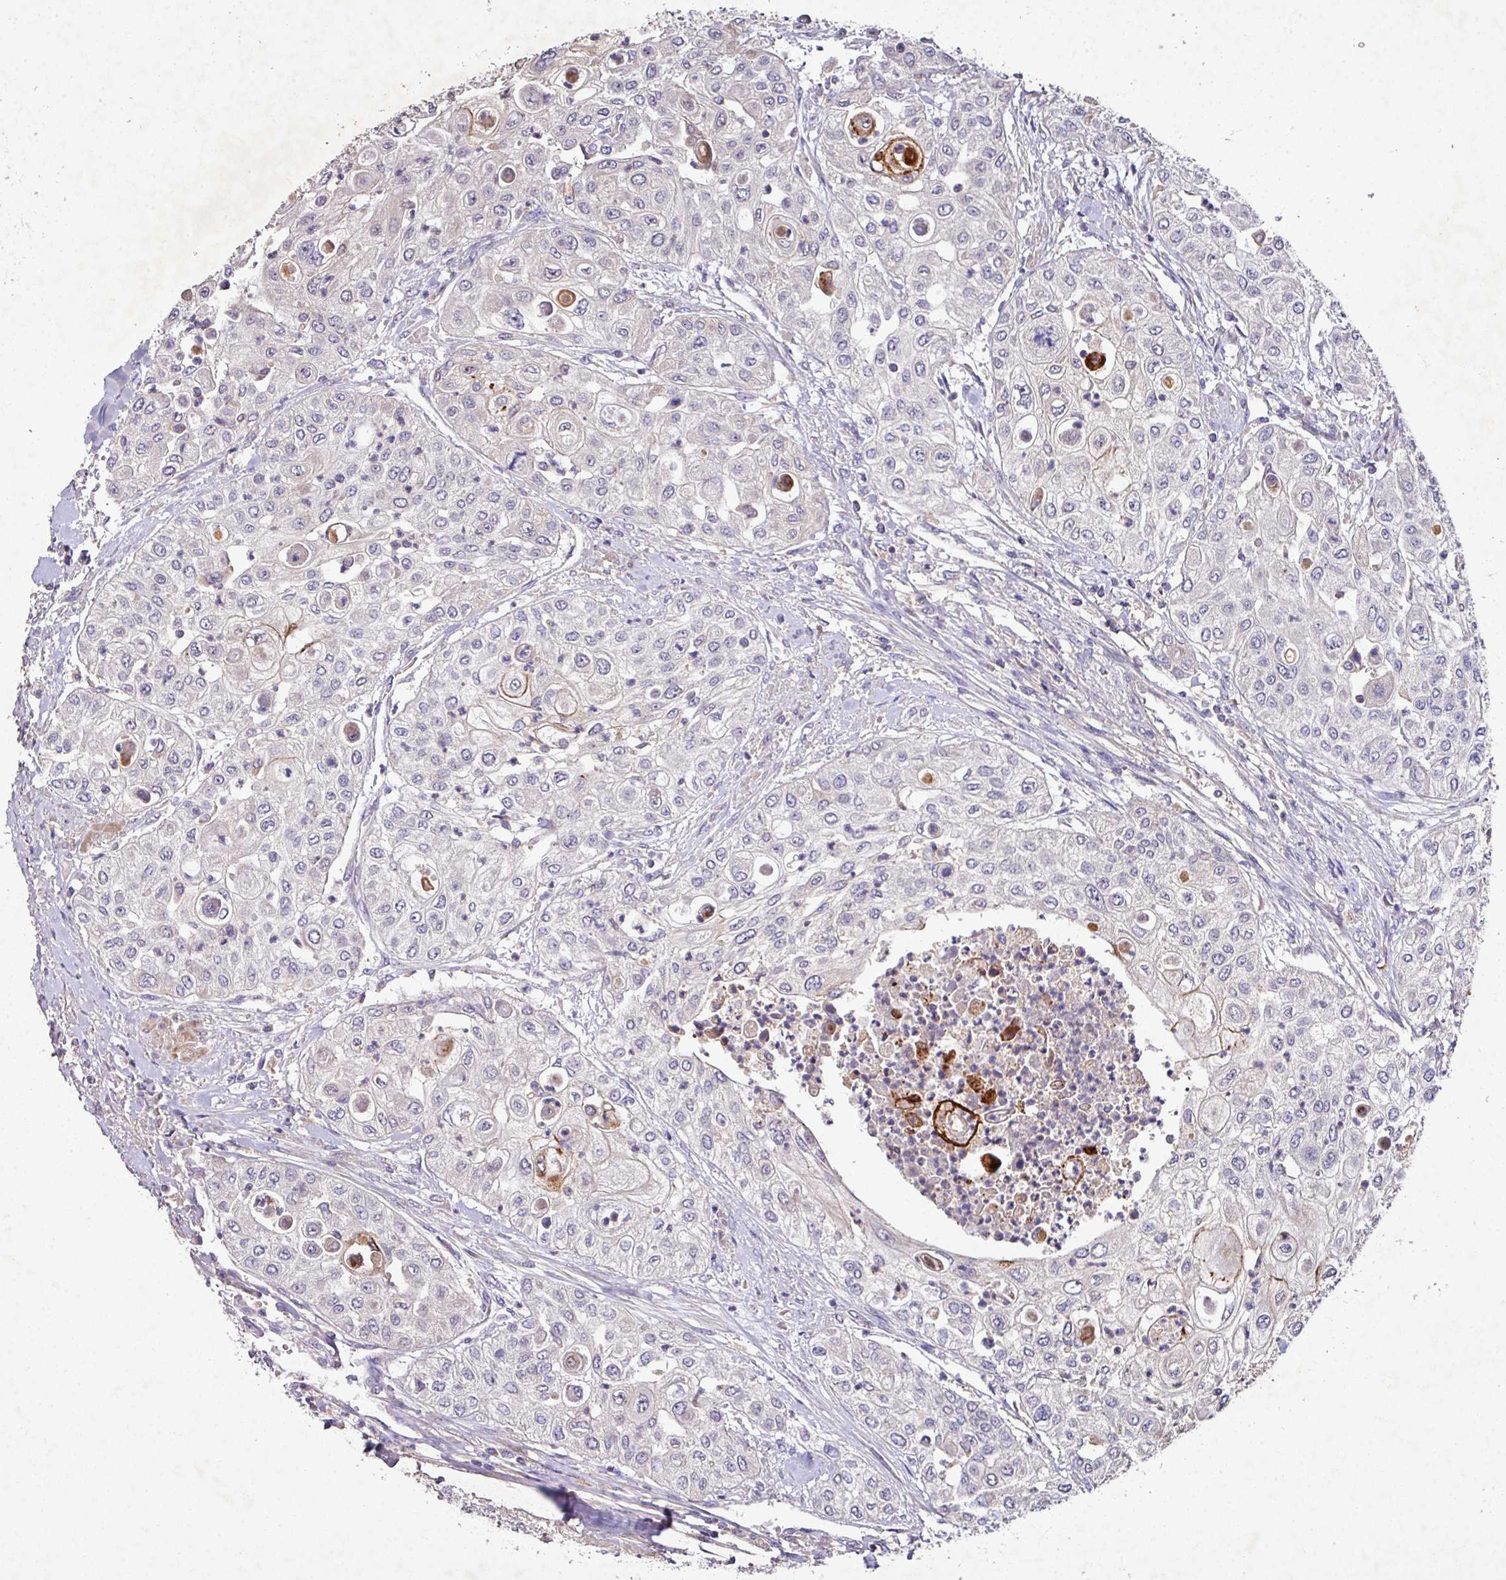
{"staining": {"intensity": "negative", "quantity": "none", "location": "none"}, "tissue": "urothelial cancer", "cell_type": "Tumor cells", "image_type": "cancer", "snomed": [{"axis": "morphology", "description": "Urothelial carcinoma, High grade"}, {"axis": "topography", "description": "Urinary bladder"}], "caption": "This is an IHC histopathology image of human urothelial cancer. There is no staining in tumor cells.", "gene": "AEBP2", "patient": {"sex": "female", "age": 79}}